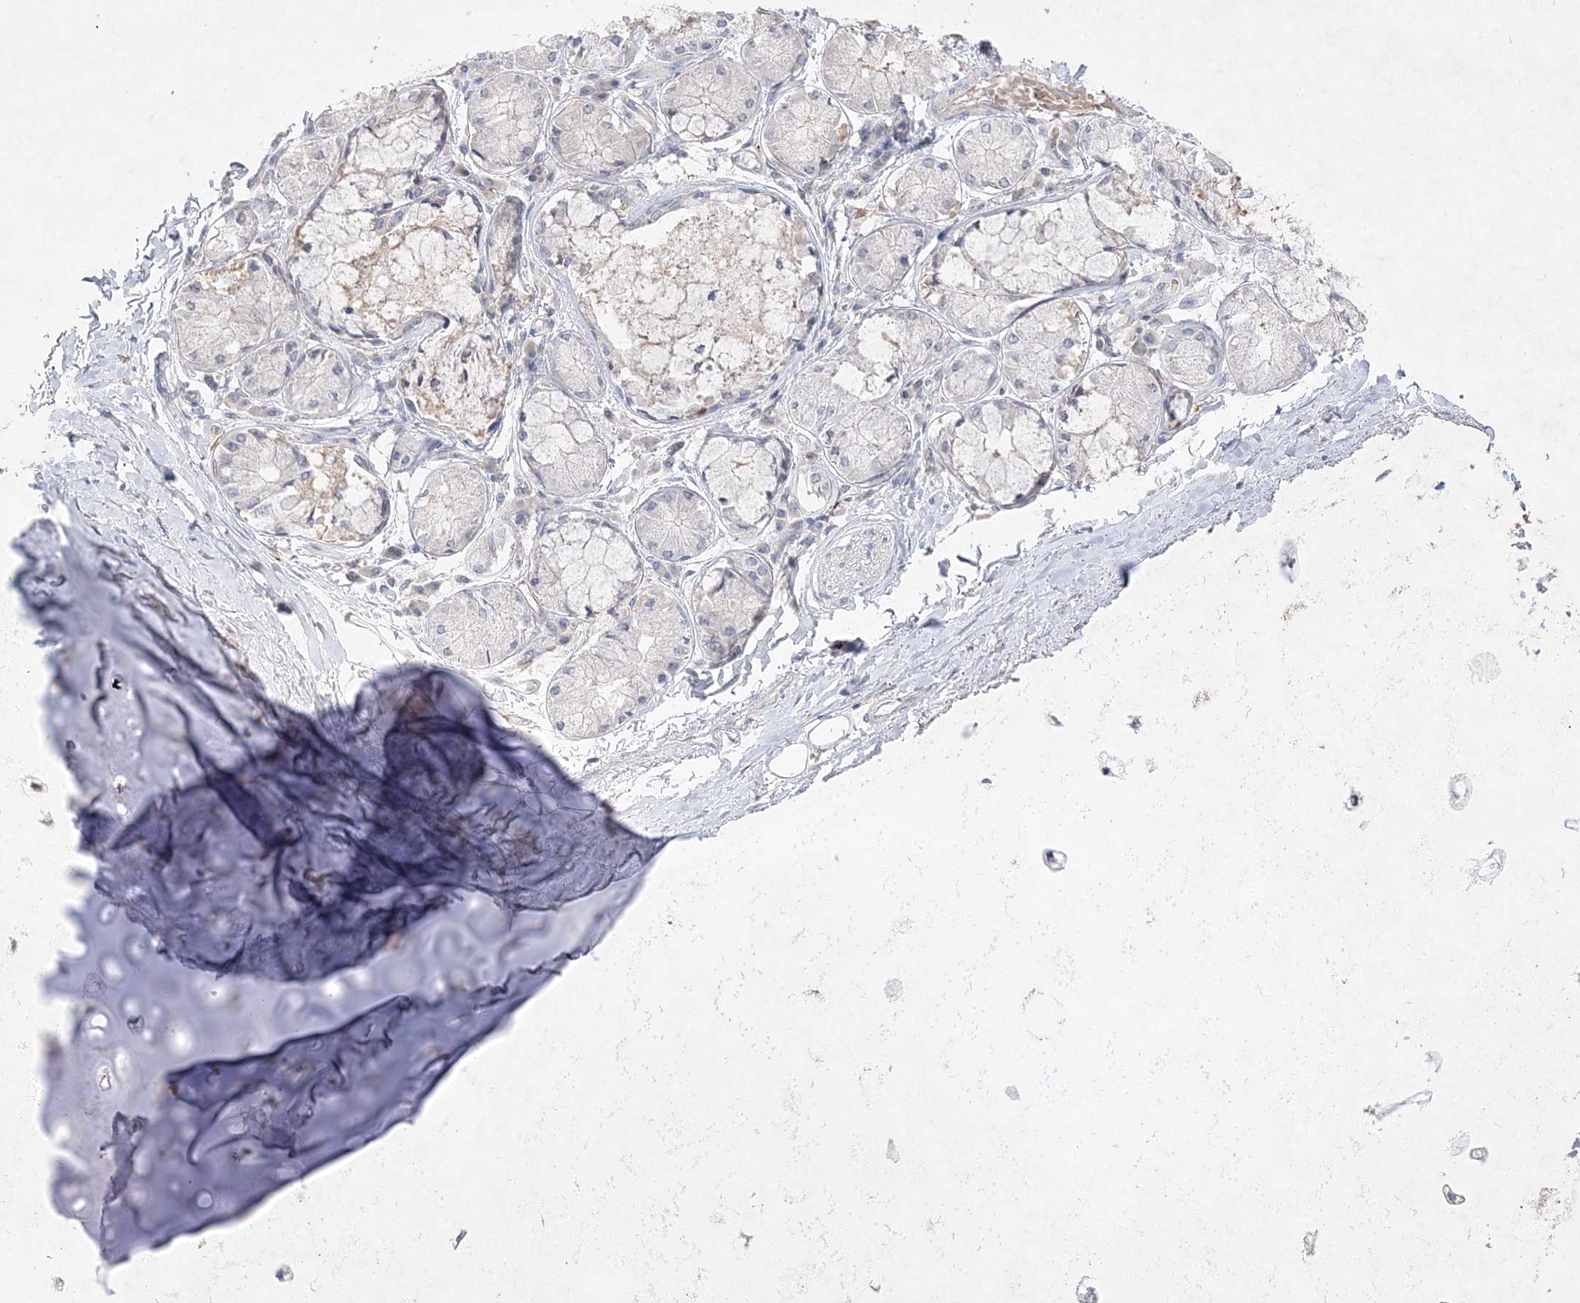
{"staining": {"intensity": "negative", "quantity": "none", "location": "none"}, "tissue": "adipose tissue", "cell_type": "Adipocytes", "image_type": "normal", "snomed": [{"axis": "morphology", "description": "Normal tissue, NOS"}, {"axis": "topography", "description": "Cartilage tissue"}, {"axis": "topography", "description": "Bronchus"}, {"axis": "topography", "description": "Lung"}, {"axis": "topography", "description": "Peripheral nerve tissue"}], "caption": "Immunohistochemistry (IHC) histopathology image of benign adipose tissue stained for a protein (brown), which demonstrates no expression in adipocytes.", "gene": "CLNK", "patient": {"sex": "female", "age": 49}}